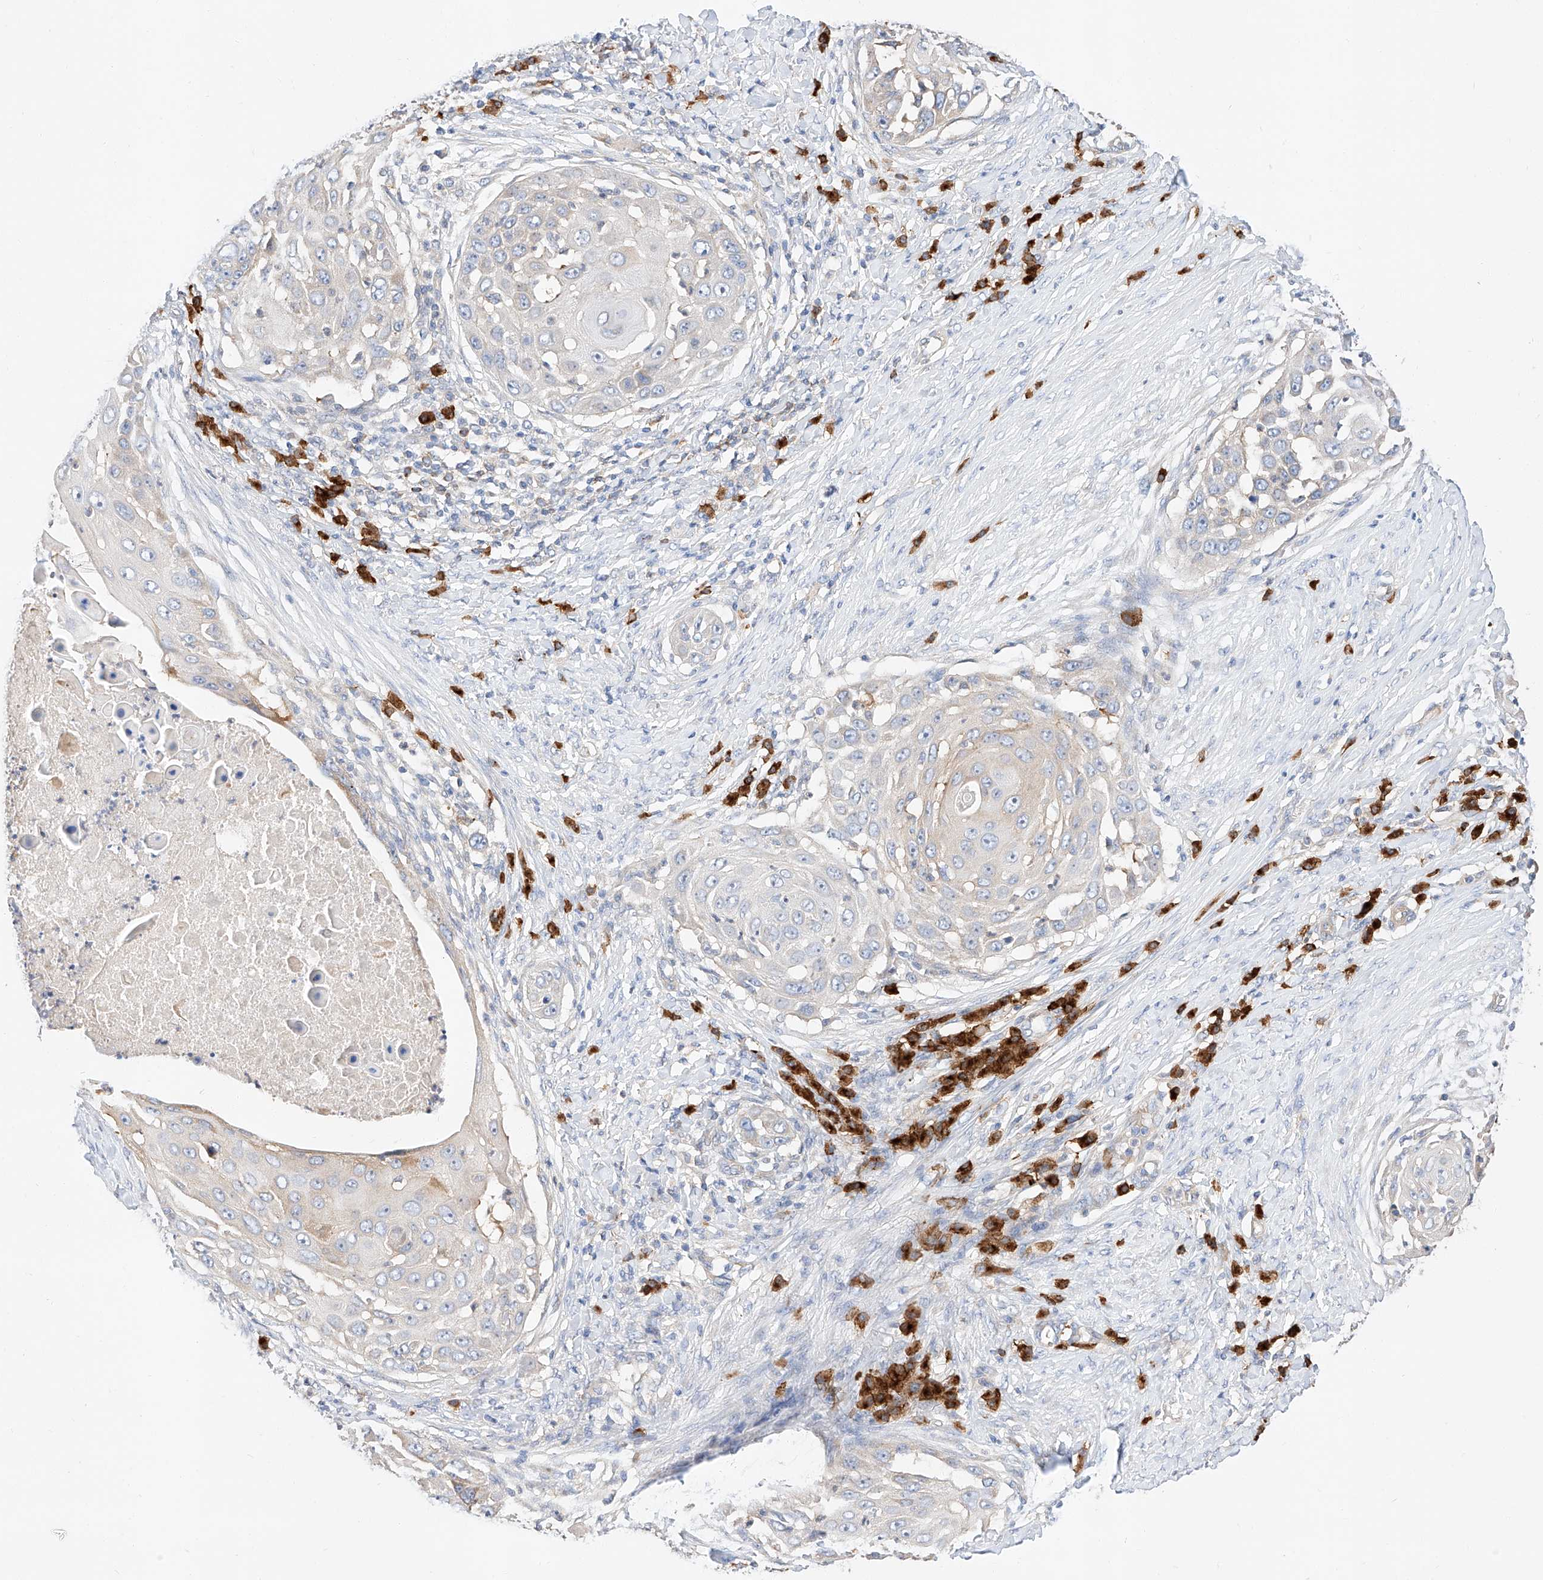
{"staining": {"intensity": "negative", "quantity": "none", "location": "none"}, "tissue": "skin cancer", "cell_type": "Tumor cells", "image_type": "cancer", "snomed": [{"axis": "morphology", "description": "Squamous cell carcinoma, NOS"}, {"axis": "topography", "description": "Skin"}], "caption": "The micrograph demonstrates no staining of tumor cells in skin cancer. (DAB immunohistochemistry (IHC) visualized using brightfield microscopy, high magnification).", "gene": "GLMN", "patient": {"sex": "female", "age": 44}}